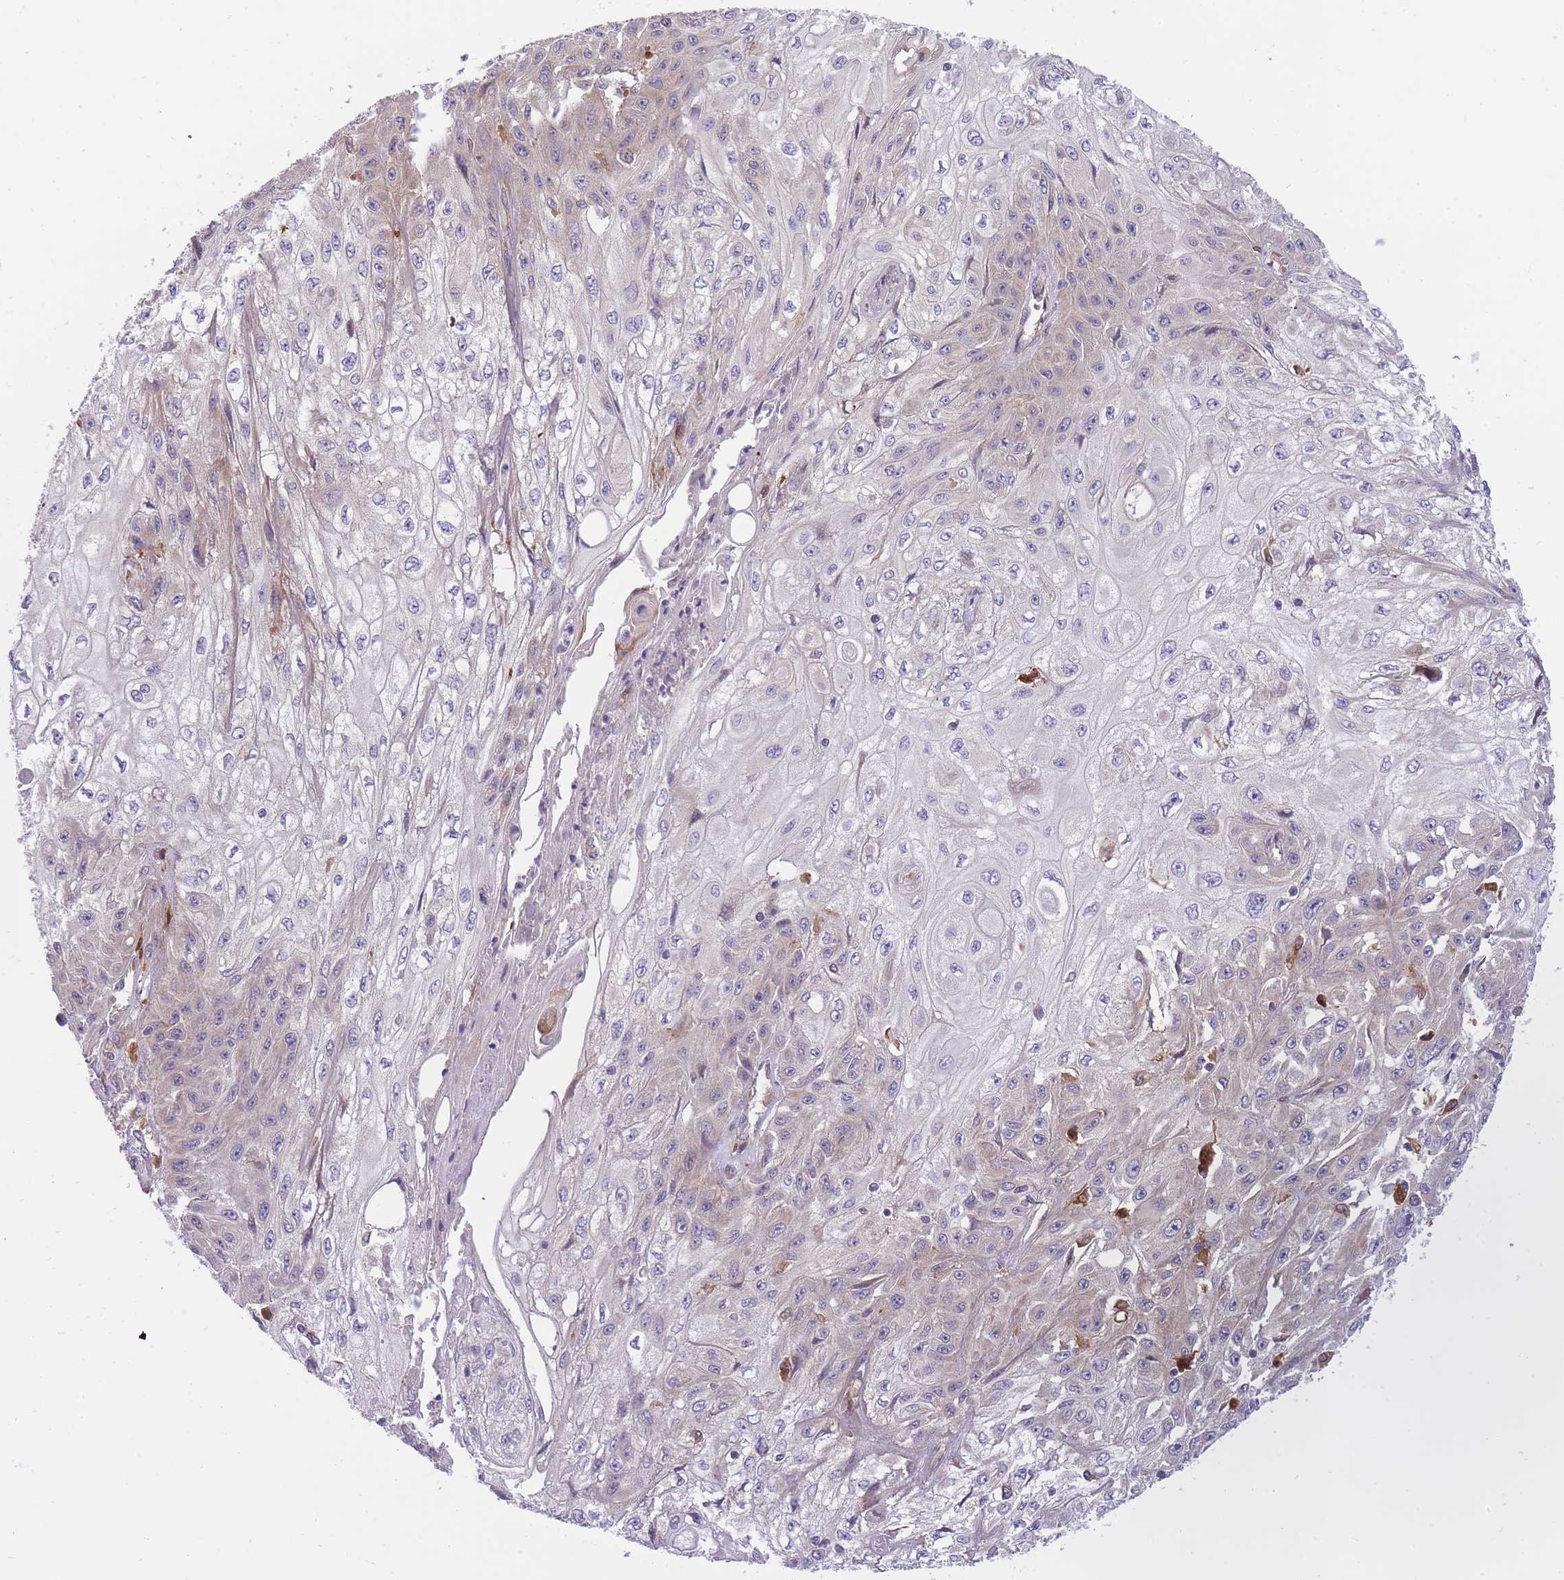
{"staining": {"intensity": "negative", "quantity": "none", "location": "none"}, "tissue": "skin cancer", "cell_type": "Tumor cells", "image_type": "cancer", "snomed": [{"axis": "morphology", "description": "Squamous cell carcinoma, NOS"}, {"axis": "morphology", "description": "Squamous cell carcinoma, metastatic, NOS"}, {"axis": "topography", "description": "Skin"}, {"axis": "topography", "description": "Lymph node"}], "caption": "This is an immunohistochemistry micrograph of human squamous cell carcinoma (skin). There is no positivity in tumor cells.", "gene": "CRYGN", "patient": {"sex": "male", "age": 75}}